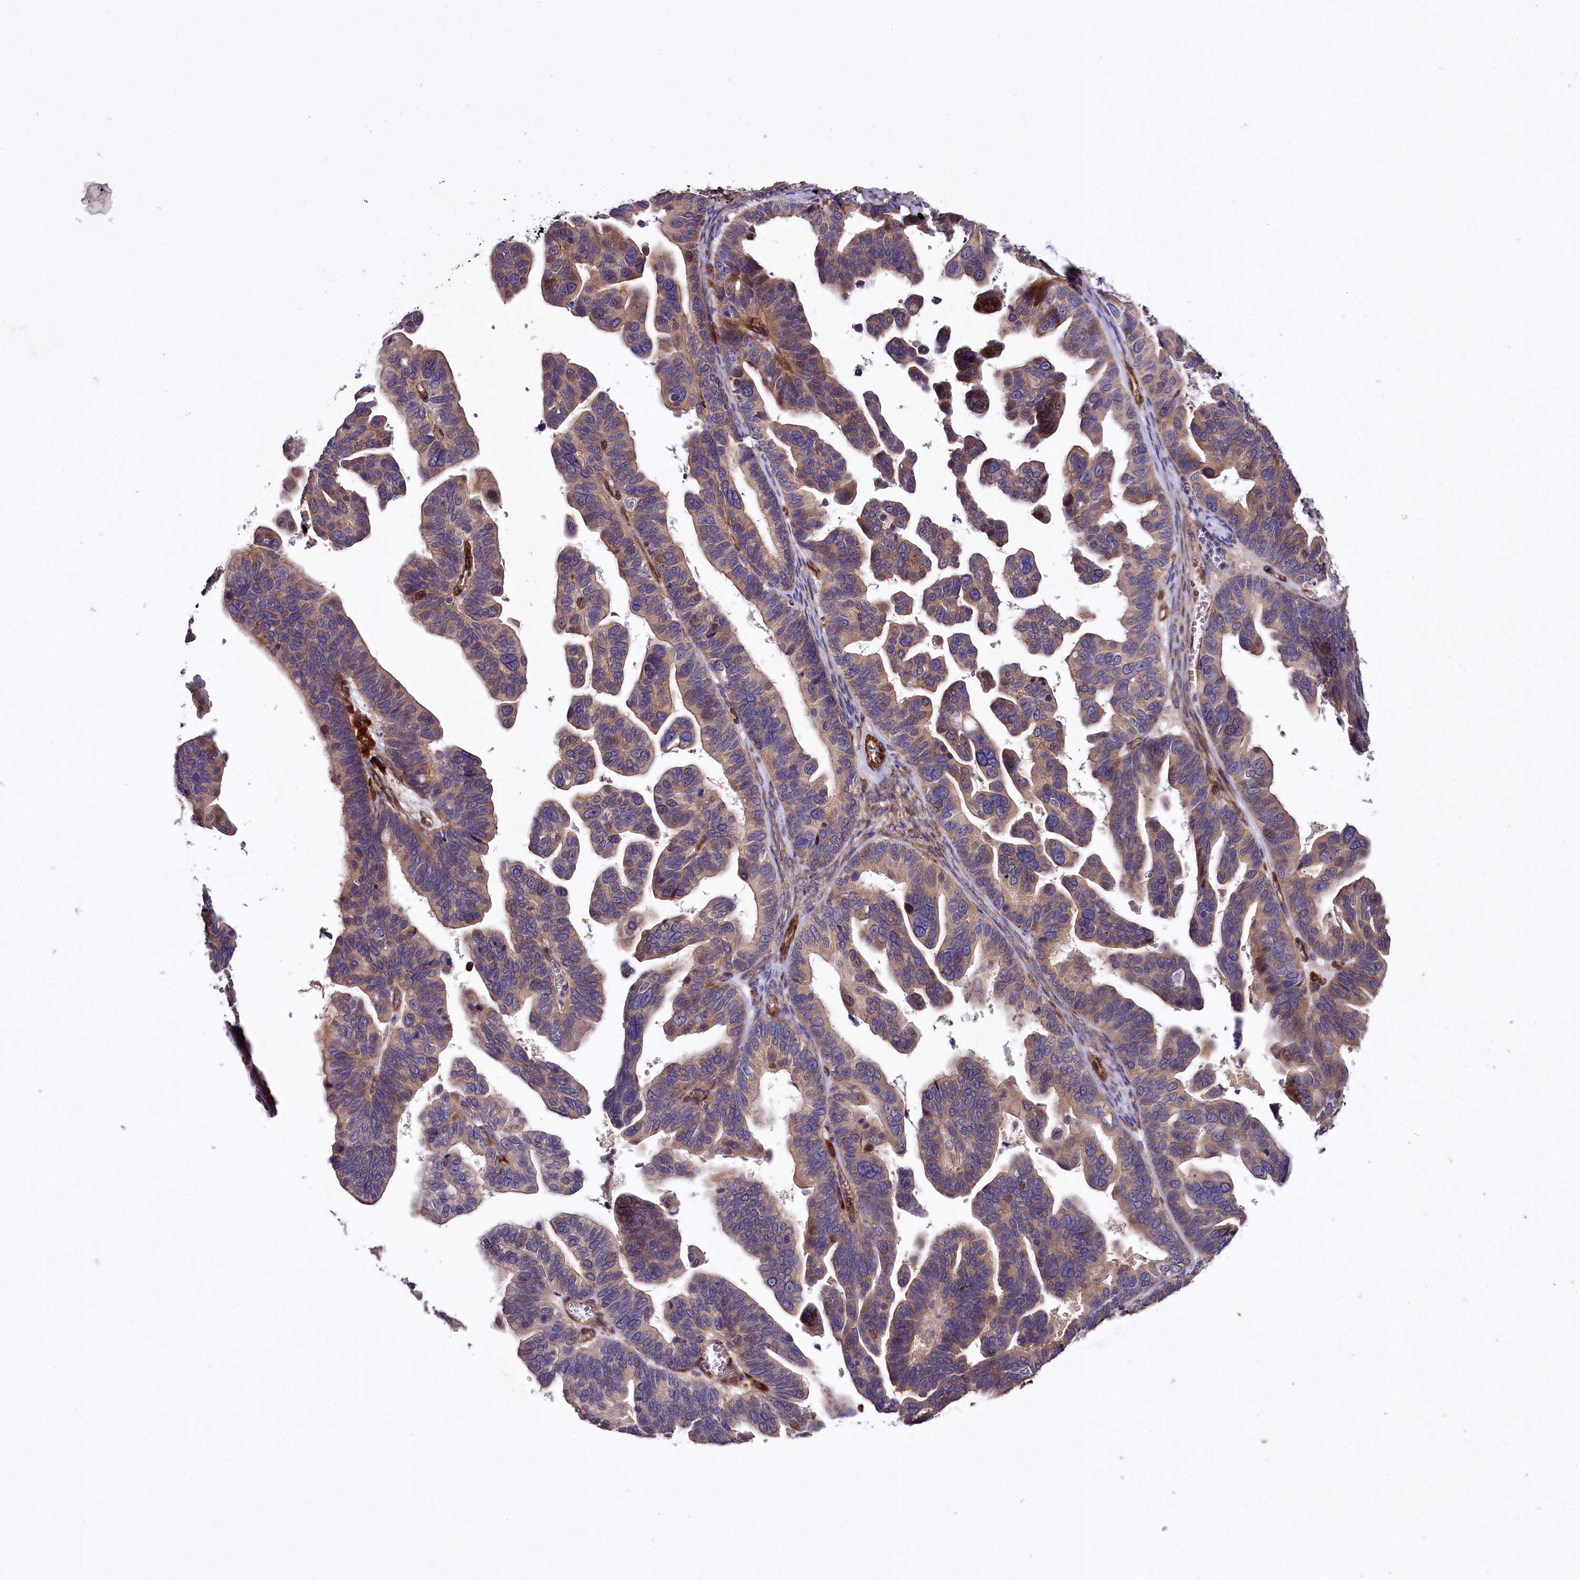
{"staining": {"intensity": "moderate", "quantity": "25%-75%", "location": "cytoplasmic/membranous"}, "tissue": "ovarian cancer", "cell_type": "Tumor cells", "image_type": "cancer", "snomed": [{"axis": "morphology", "description": "Cystadenocarcinoma, serous, NOS"}, {"axis": "topography", "description": "Ovary"}], "caption": "Protein expression analysis of ovarian serous cystadenocarcinoma displays moderate cytoplasmic/membranous positivity in approximately 25%-75% of tumor cells. Nuclei are stained in blue.", "gene": "SPATS2", "patient": {"sex": "female", "age": 56}}